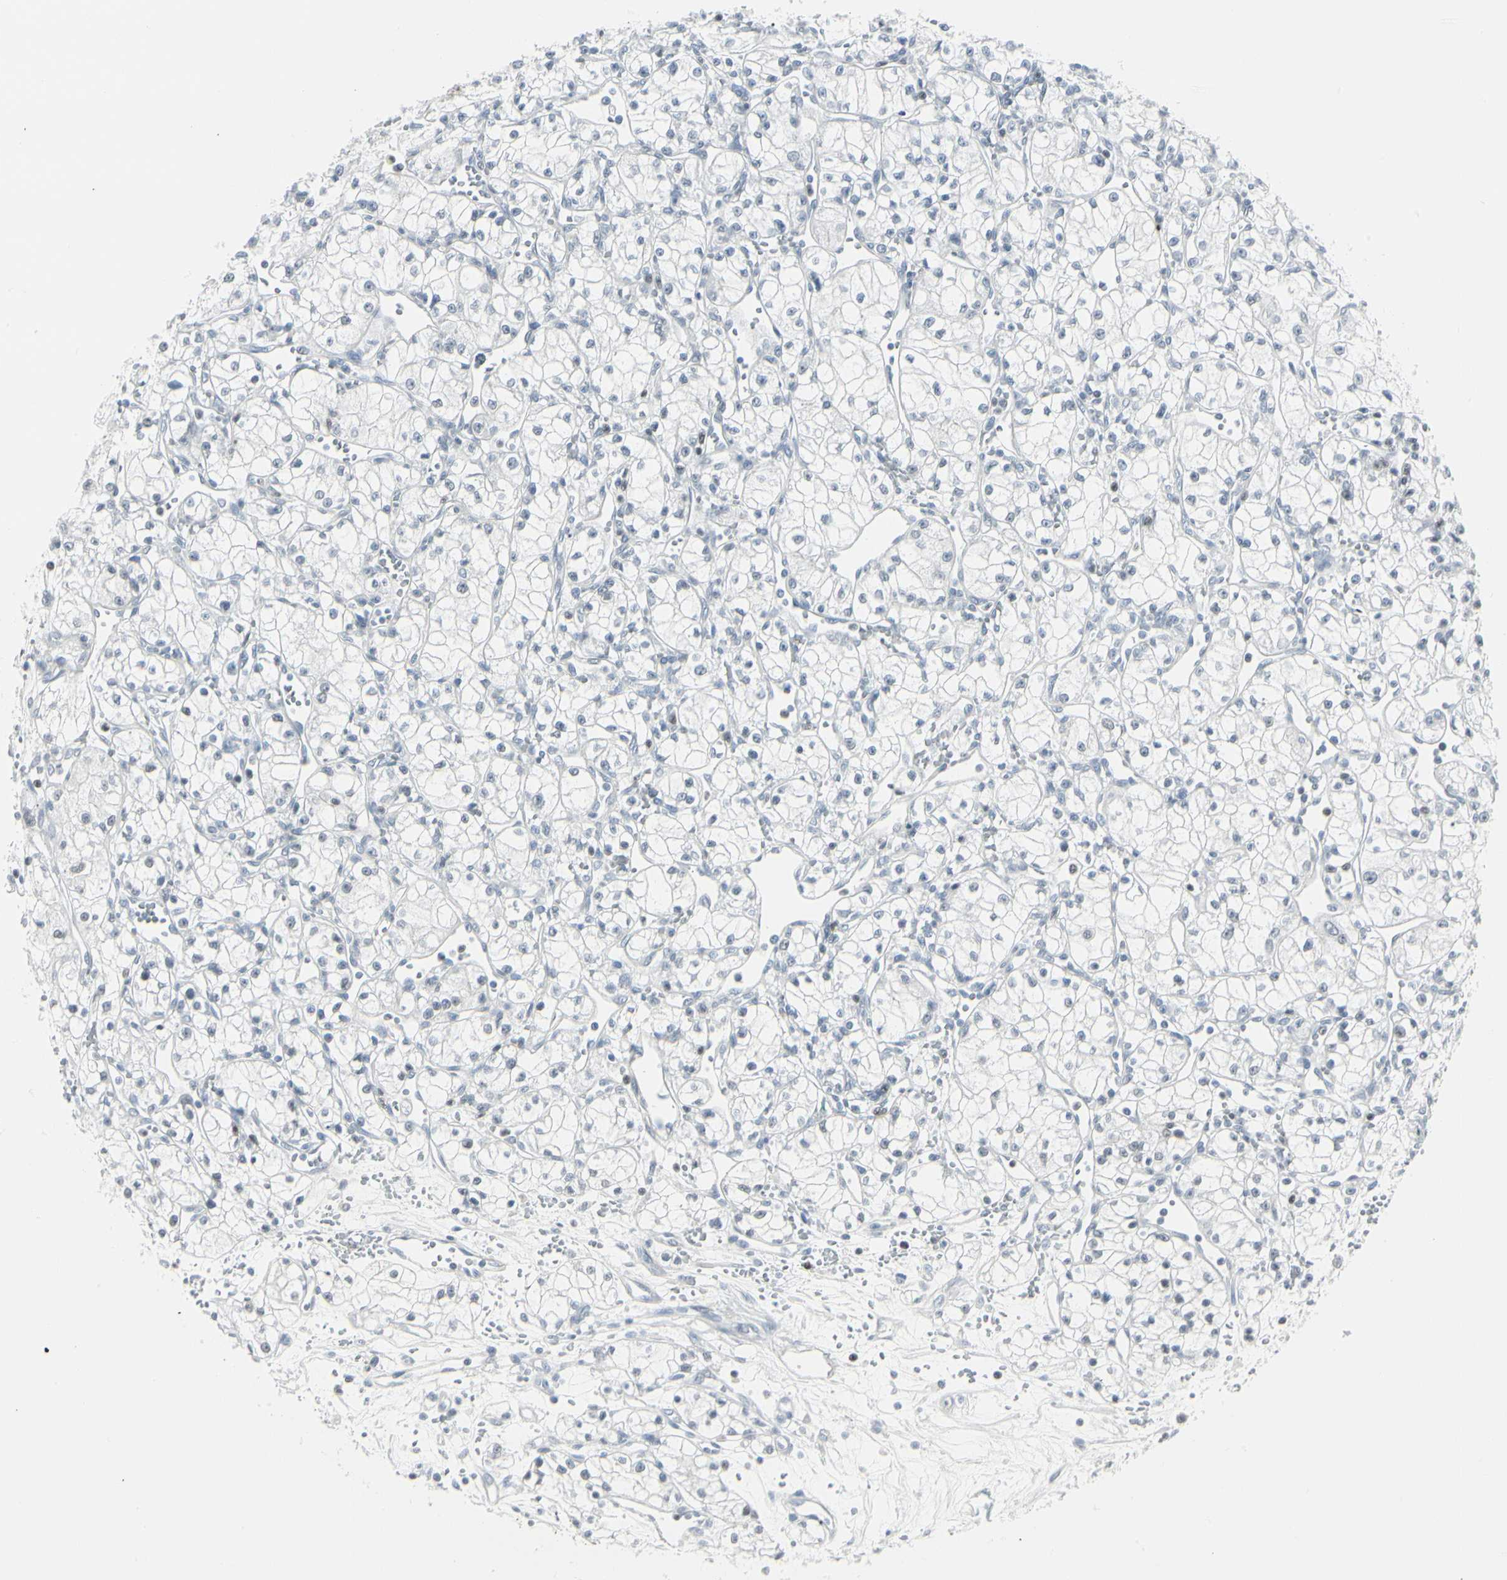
{"staining": {"intensity": "negative", "quantity": "none", "location": "none"}, "tissue": "renal cancer", "cell_type": "Tumor cells", "image_type": "cancer", "snomed": [{"axis": "morphology", "description": "Normal tissue, NOS"}, {"axis": "morphology", "description": "Adenocarcinoma, NOS"}, {"axis": "topography", "description": "Kidney"}], "caption": "High power microscopy photomicrograph of an immunohistochemistry (IHC) histopathology image of renal cancer (adenocarcinoma), revealing no significant expression in tumor cells. The staining is performed using DAB (3,3'-diaminobenzidine) brown chromogen with nuclei counter-stained in using hematoxylin.", "gene": "ZBTB7B", "patient": {"sex": "male", "age": 59}}